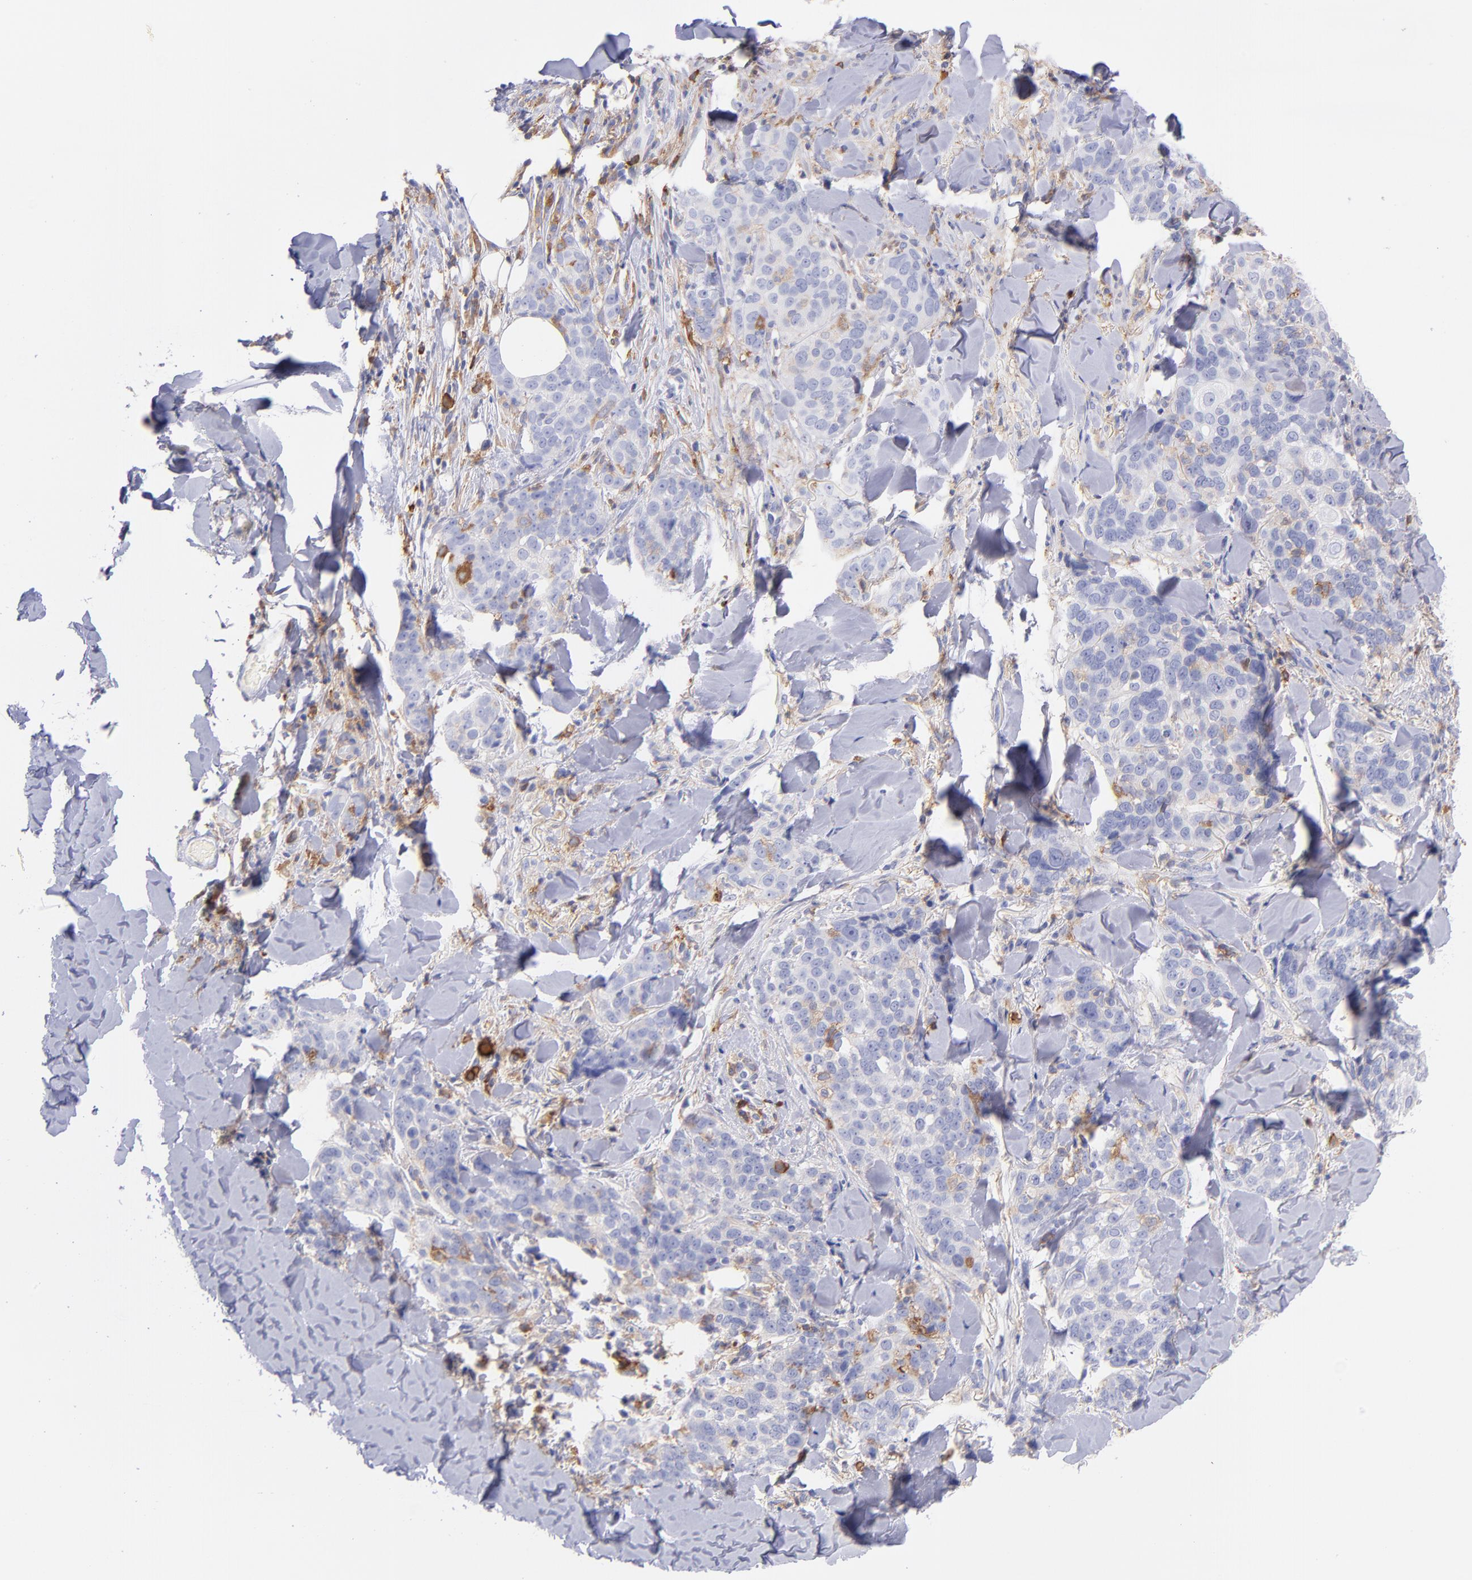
{"staining": {"intensity": "weak", "quantity": "<25%", "location": "cytoplasmic/membranous"}, "tissue": "skin cancer", "cell_type": "Tumor cells", "image_type": "cancer", "snomed": [{"axis": "morphology", "description": "Normal tissue, NOS"}, {"axis": "morphology", "description": "Squamous cell carcinoma, NOS"}, {"axis": "topography", "description": "Skin"}], "caption": "Immunohistochemical staining of human squamous cell carcinoma (skin) reveals no significant positivity in tumor cells.", "gene": "PRKCA", "patient": {"sex": "female", "age": 83}}